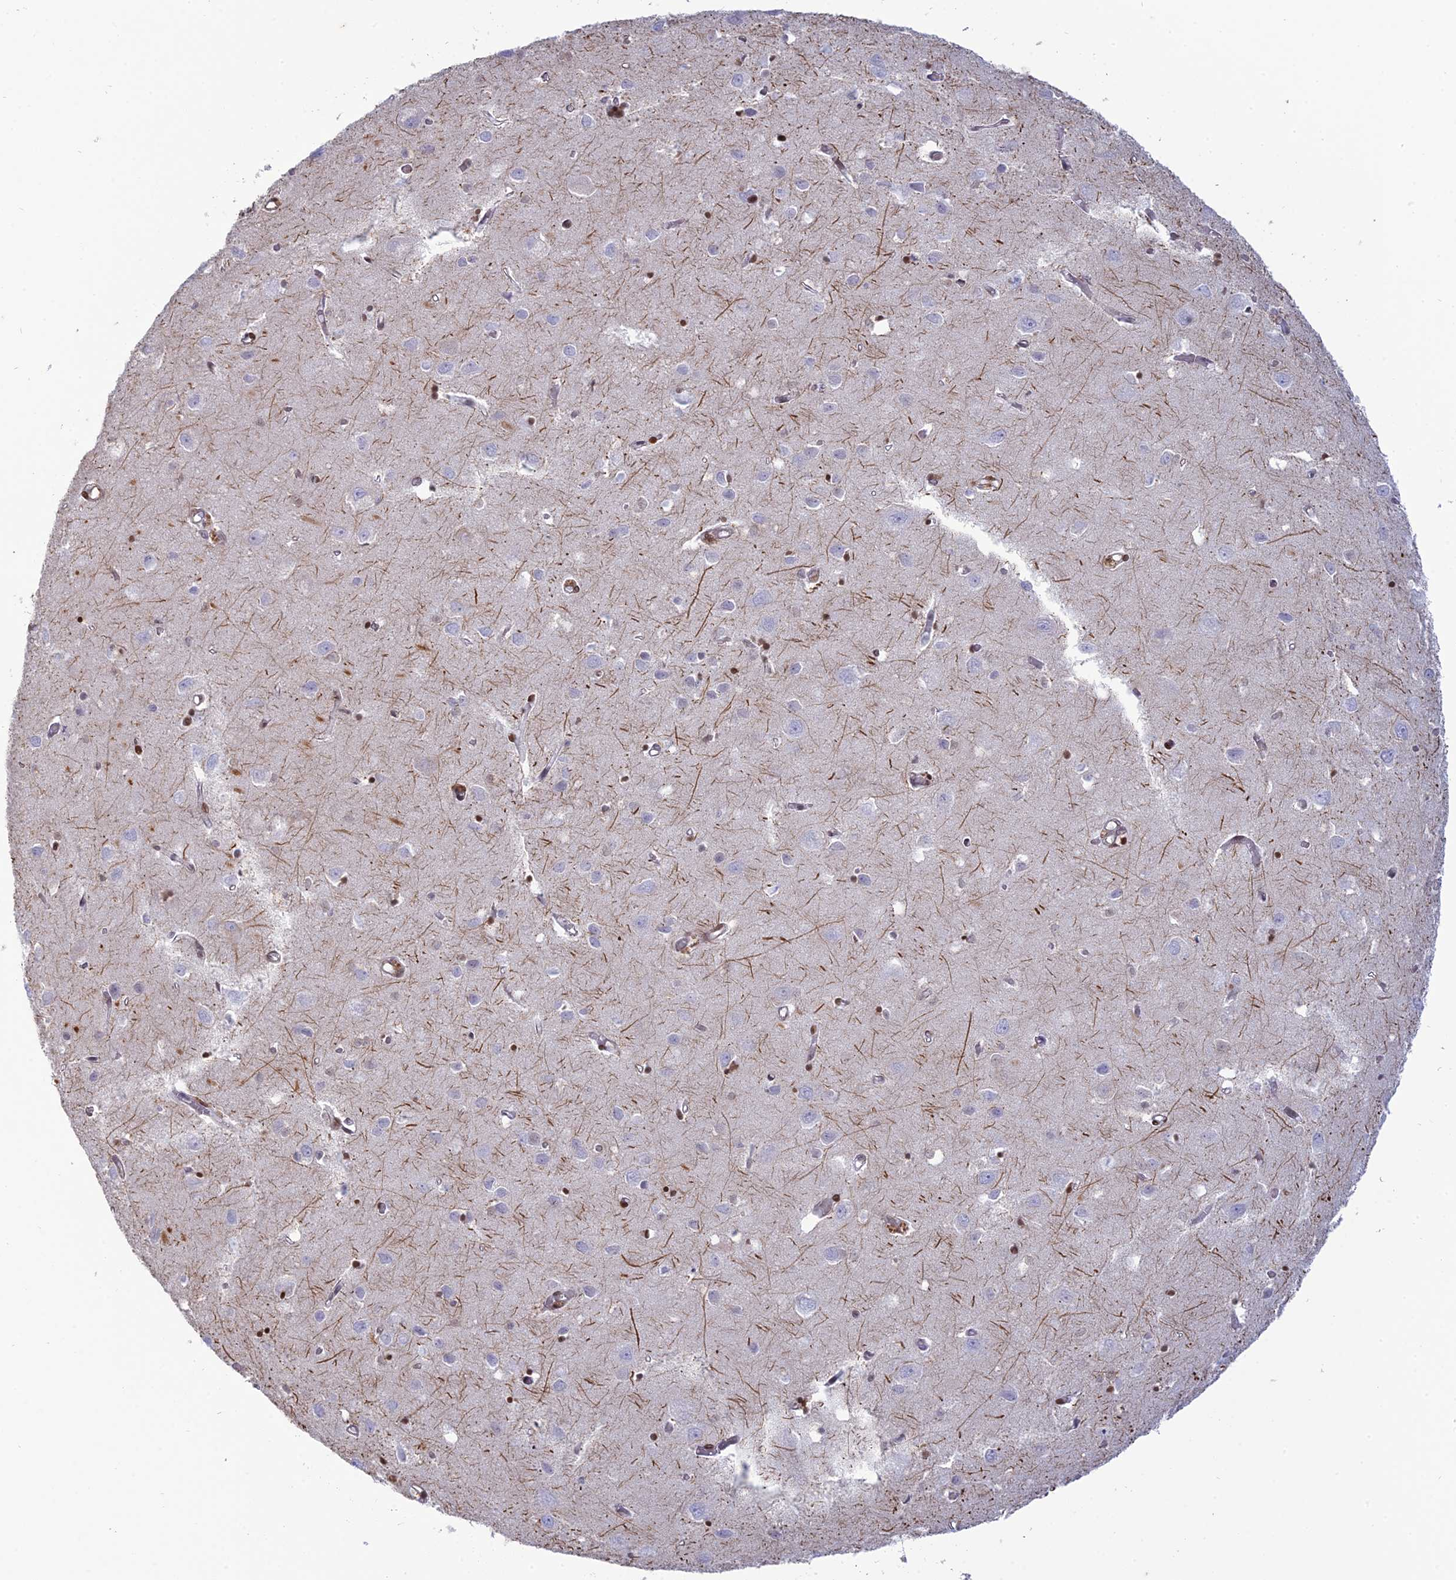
{"staining": {"intensity": "moderate", "quantity": "25%-75%", "location": "cytoplasmic/membranous"}, "tissue": "cerebral cortex", "cell_type": "Endothelial cells", "image_type": "normal", "snomed": [{"axis": "morphology", "description": "Normal tissue, NOS"}, {"axis": "topography", "description": "Cerebral cortex"}], "caption": "Immunohistochemical staining of normal human cerebral cortex demonstrates moderate cytoplasmic/membranous protein expression in approximately 25%-75% of endothelial cells.", "gene": "APOBR", "patient": {"sex": "female", "age": 64}}